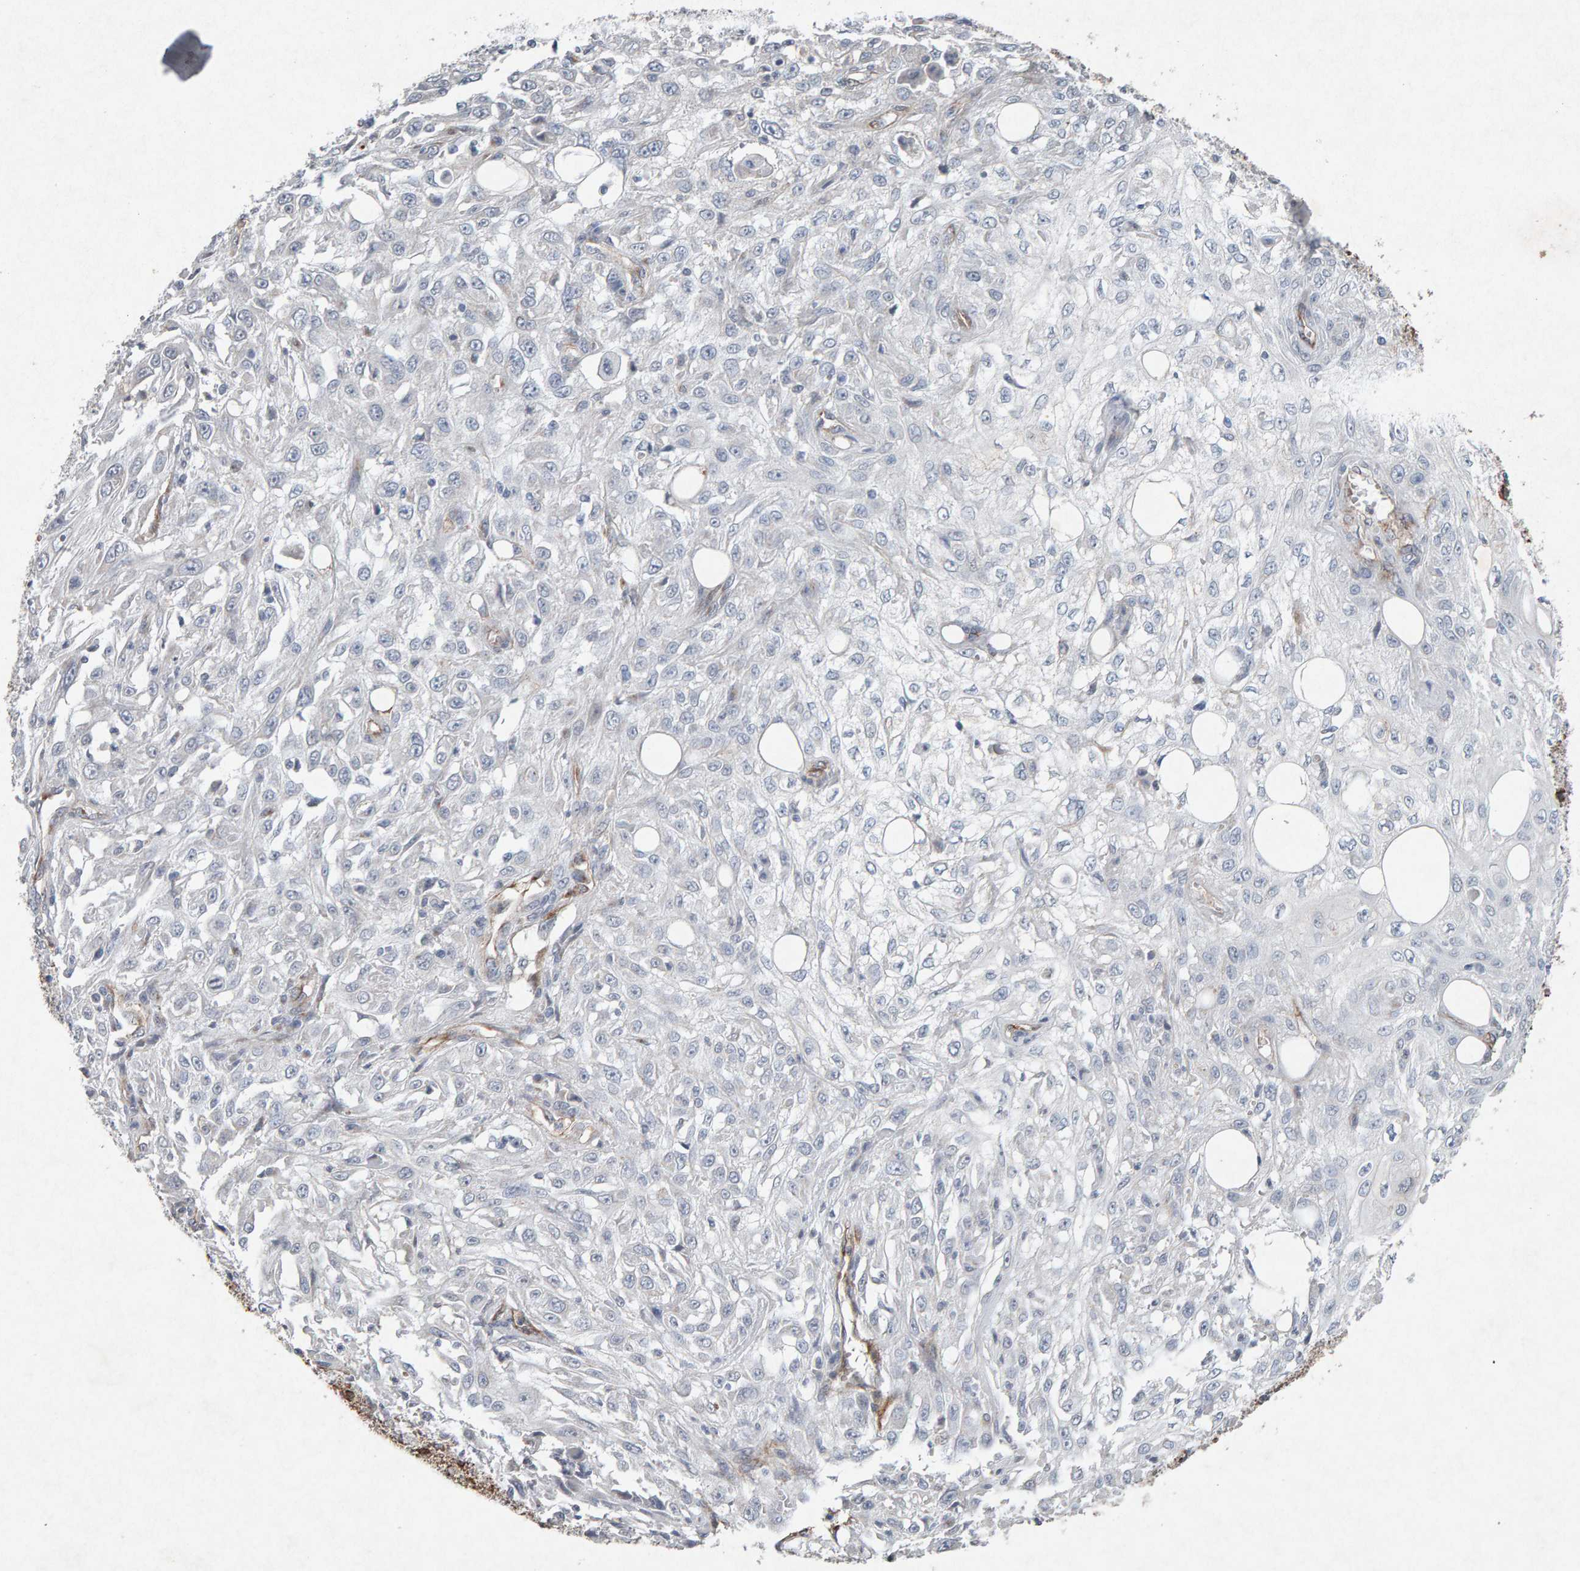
{"staining": {"intensity": "negative", "quantity": "none", "location": "none"}, "tissue": "skin cancer", "cell_type": "Tumor cells", "image_type": "cancer", "snomed": [{"axis": "morphology", "description": "Squamous cell carcinoma, NOS"}, {"axis": "topography", "description": "Skin"}], "caption": "Skin squamous cell carcinoma stained for a protein using immunohistochemistry reveals no expression tumor cells.", "gene": "PTPRM", "patient": {"sex": "male", "age": 75}}